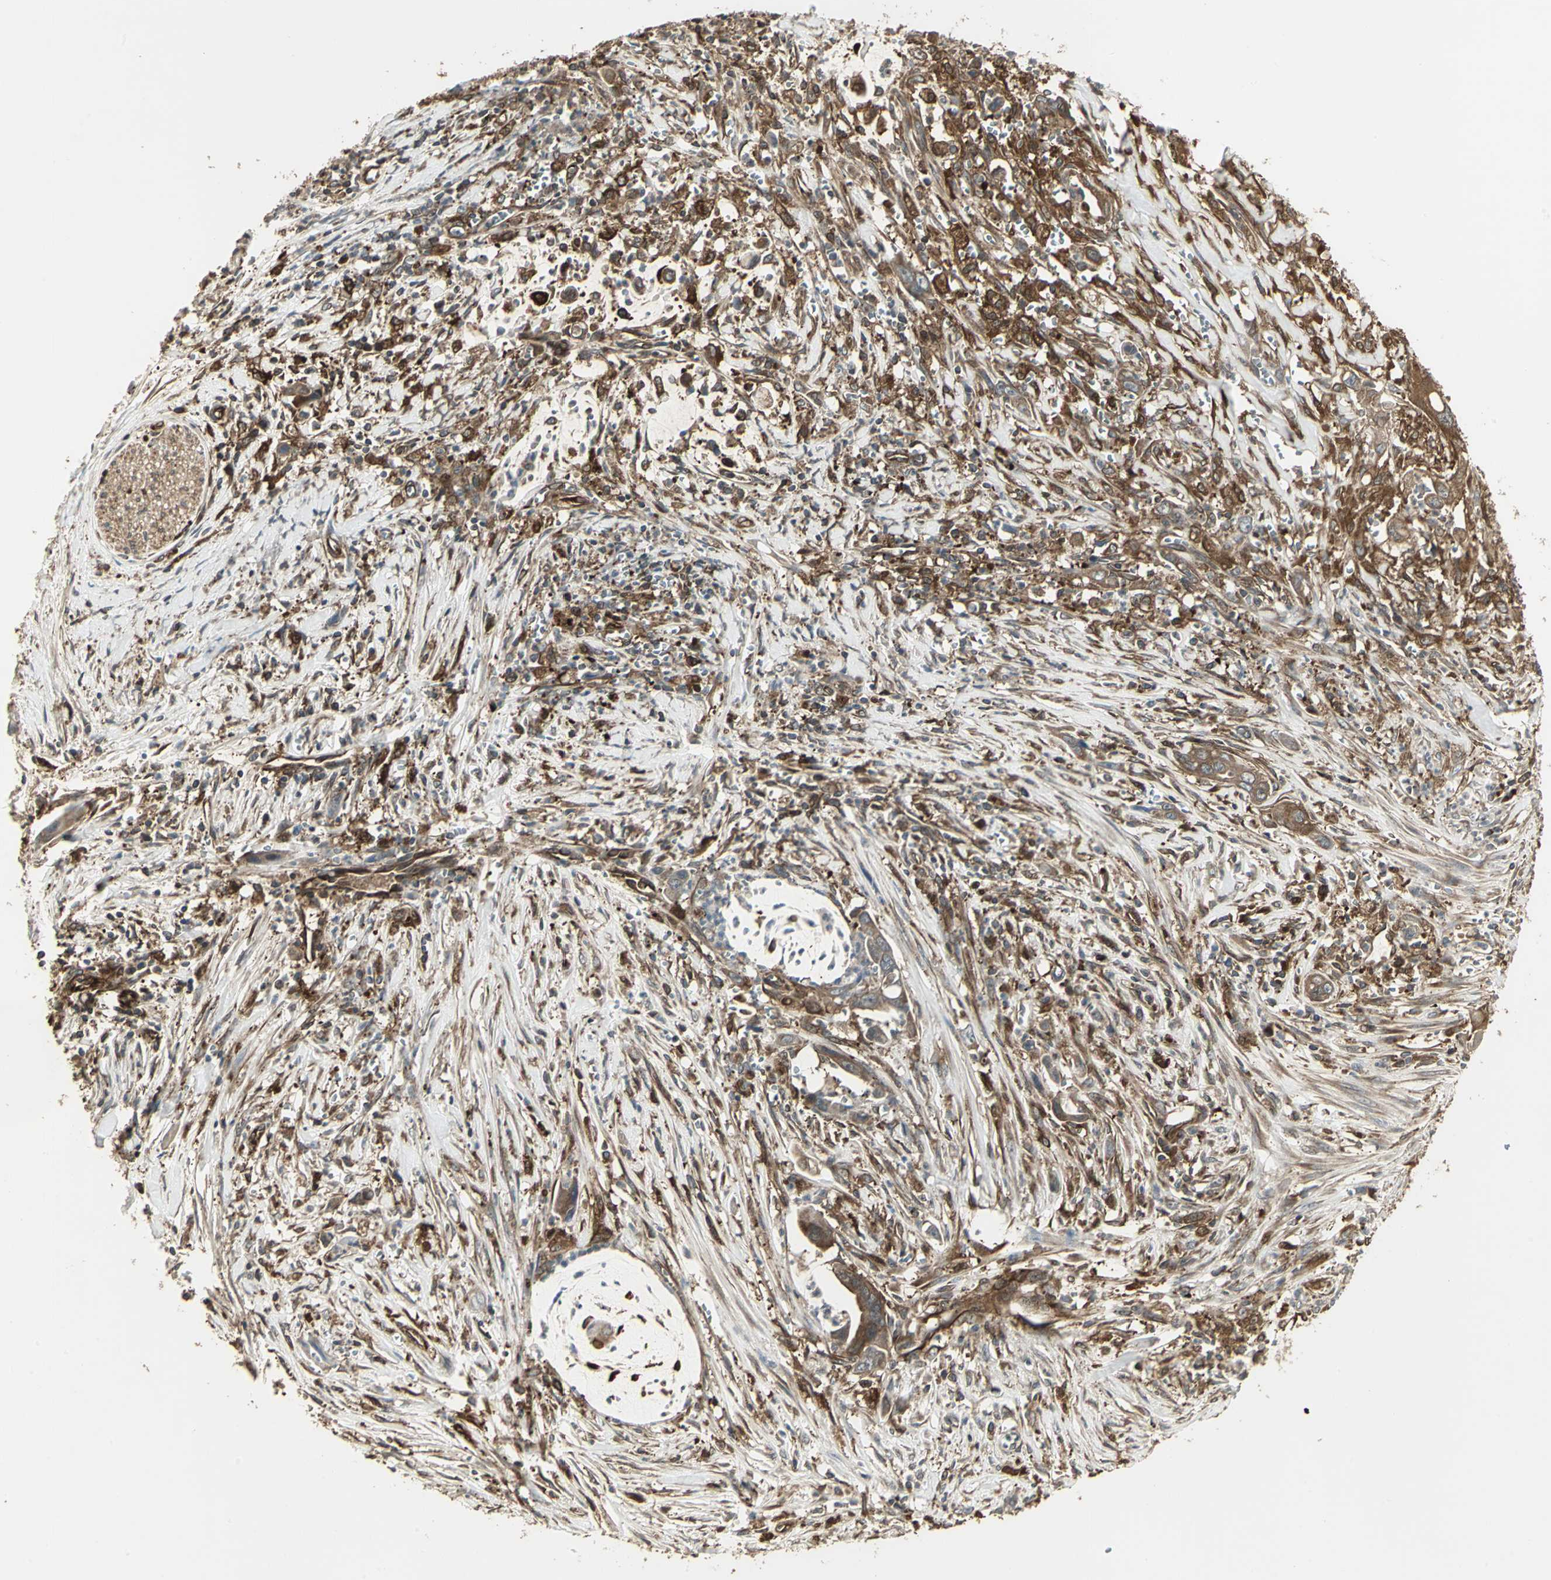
{"staining": {"intensity": "strong", "quantity": ">75%", "location": "cytoplasmic/membranous"}, "tissue": "pancreatic cancer", "cell_type": "Tumor cells", "image_type": "cancer", "snomed": [{"axis": "morphology", "description": "Adenocarcinoma, NOS"}, {"axis": "topography", "description": "Pancreas"}], "caption": "Pancreatic cancer (adenocarcinoma) stained with IHC demonstrates strong cytoplasmic/membranous positivity in approximately >75% of tumor cells.", "gene": "PRXL2B", "patient": {"sex": "male", "age": 59}}